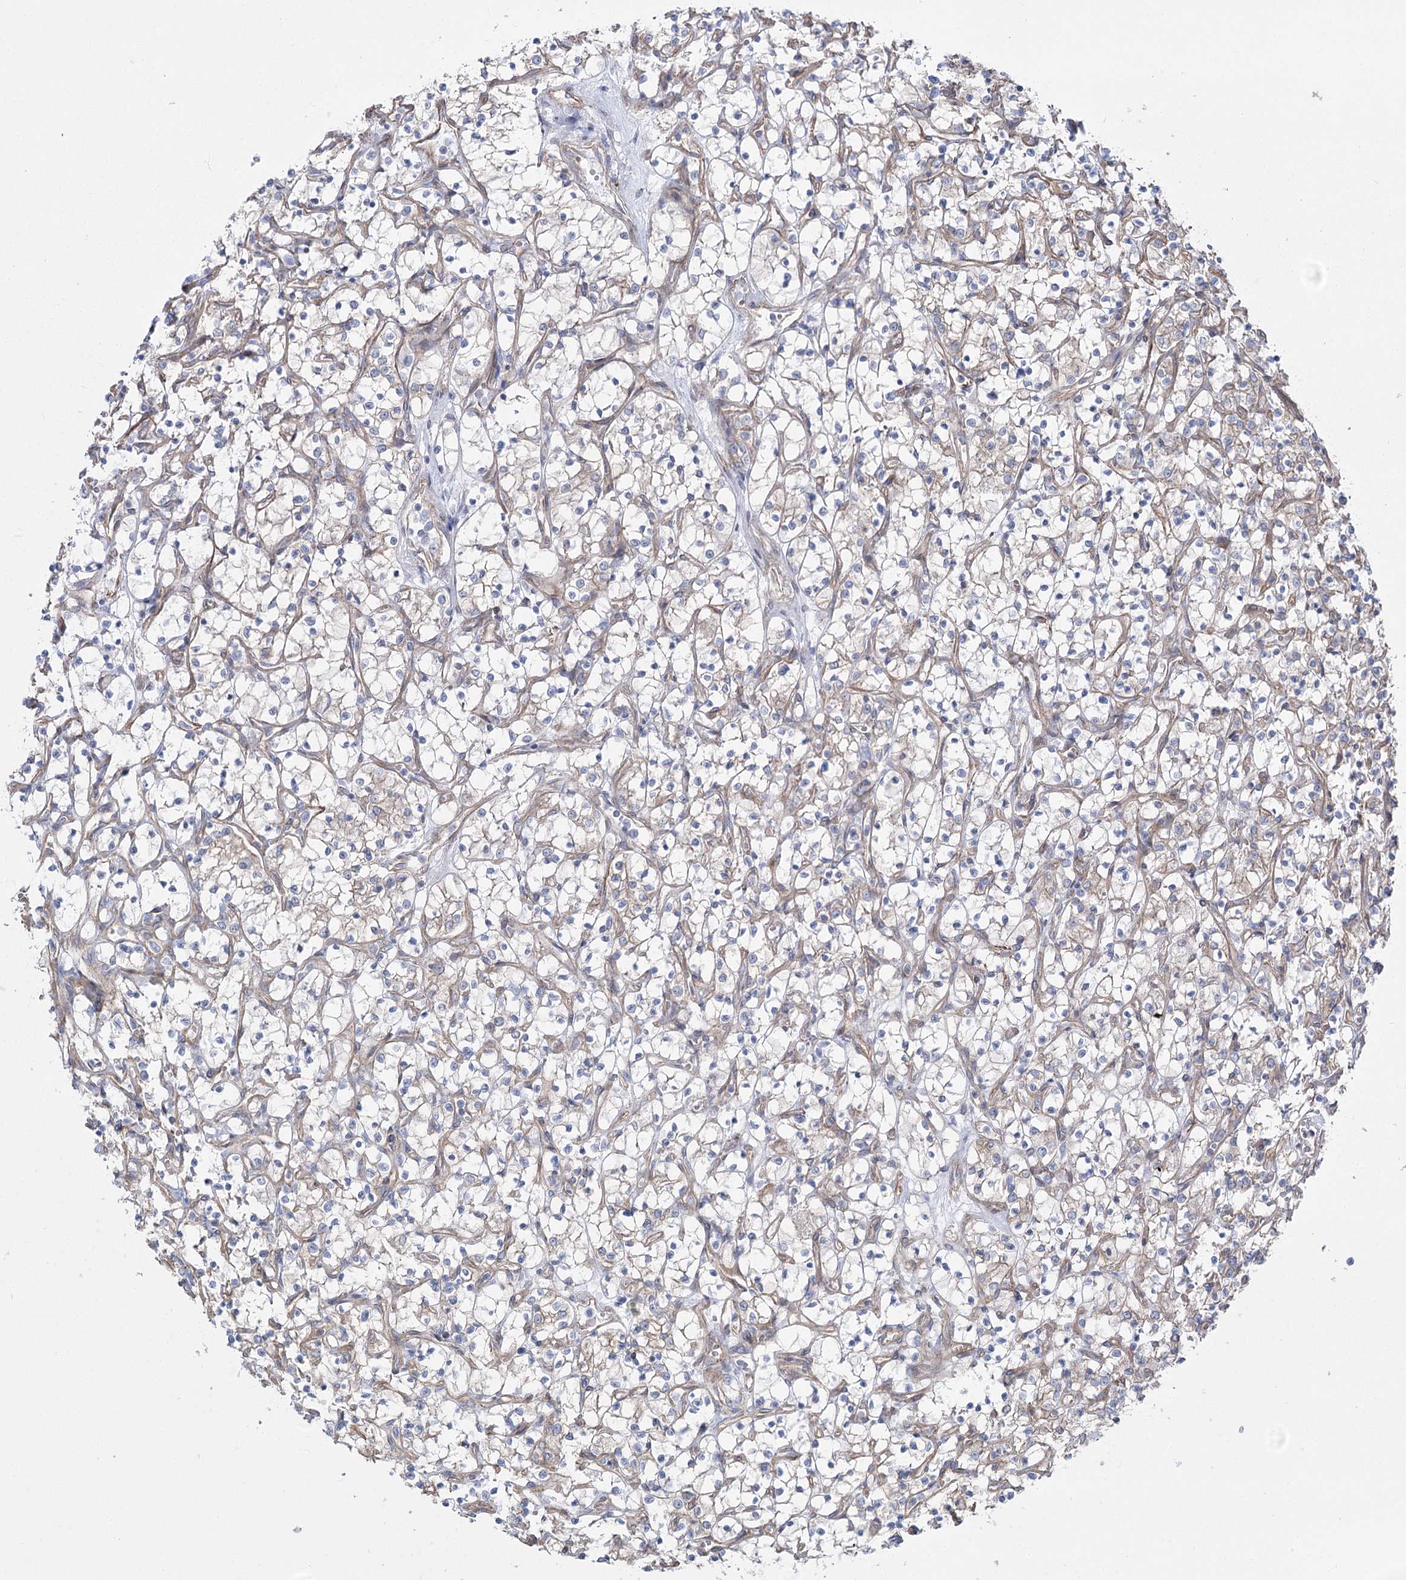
{"staining": {"intensity": "negative", "quantity": "none", "location": "none"}, "tissue": "renal cancer", "cell_type": "Tumor cells", "image_type": "cancer", "snomed": [{"axis": "morphology", "description": "Adenocarcinoma, NOS"}, {"axis": "topography", "description": "Kidney"}], "caption": "Protein analysis of renal cancer (adenocarcinoma) shows no significant expression in tumor cells. (Immunohistochemistry (ihc), brightfield microscopy, high magnification).", "gene": "PLEKHA5", "patient": {"sex": "female", "age": 69}}